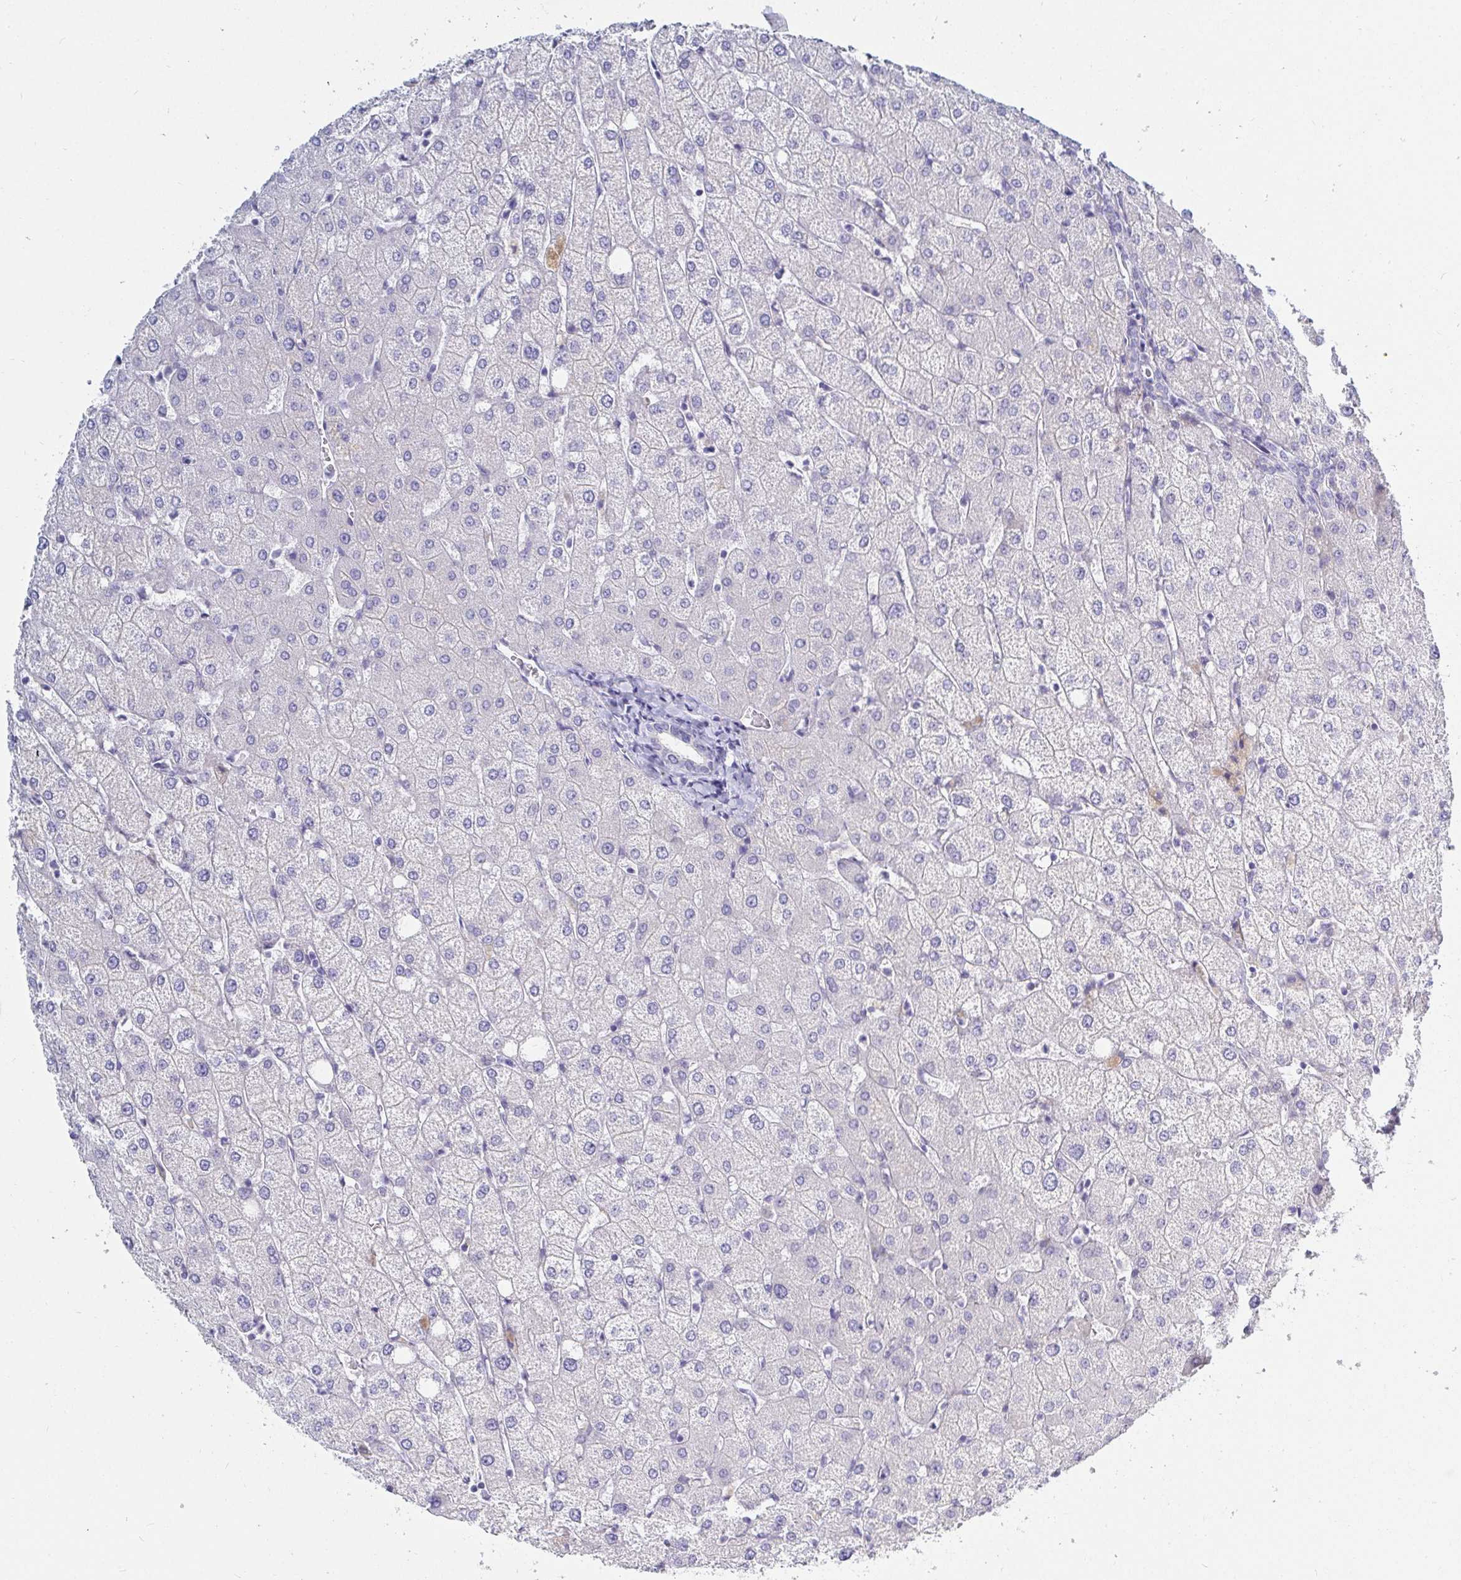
{"staining": {"intensity": "negative", "quantity": "none", "location": "none"}, "tissue": "liver", "cell_type": "Cholangiocytes", "image_type": "normal", "snomed": [{"axis": "morphology", "description": "Normal tissue, NOS"}, {"axis": "topography", "description": "Liver"}], "caption": "Immunohistochemistry of normal human liver reveals no positivity in cholangiocytes. (Brightfield microscopy of DAB immunohistochemistry (IHC) at high magnification).", "gene": "OR10K1", "patient": {"sex": "female", "age": 54}}